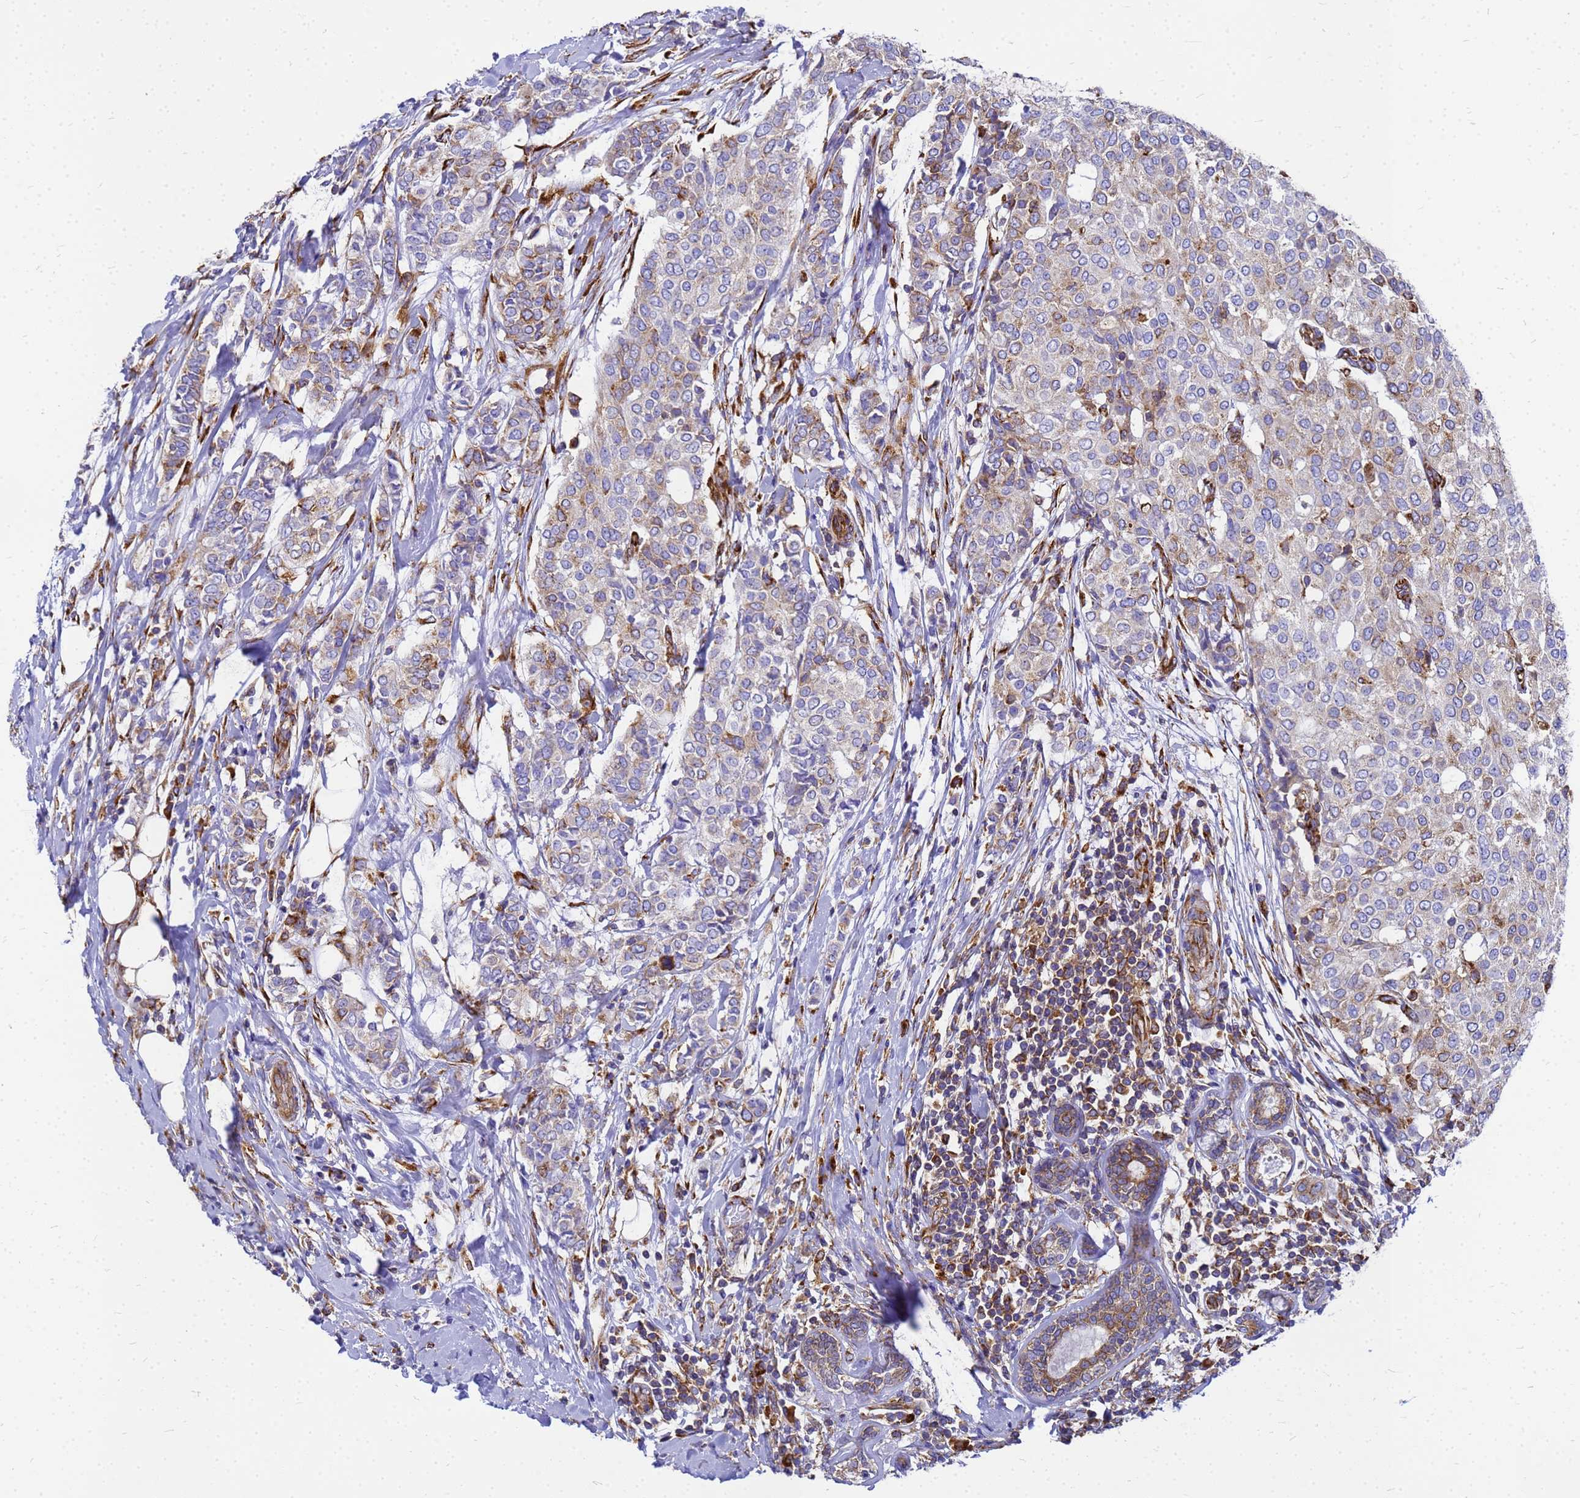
{"staining": {"intensity": "moderate", "quantity": "<25%", "location": "cytoplasmic/membranous"}, "tissue": "breast cancer", "cell_type": "Tumor cells", "image_type": "cancer", "snomed": [{"axis": "morphology", "description": "Lobular carcinoma"}, {"axis": "topography", "description": "Breast"}], "caption": "DAB (3,3'-diaminobenzidine) immunohistochemical staining of human lobular carcinoma (breast) reveals moderate cytoplasmic/membranous protein expression in about <25% of tumor cells.", "gene": "EEF1D", "patient": {"sex": "female", "age": 51}}